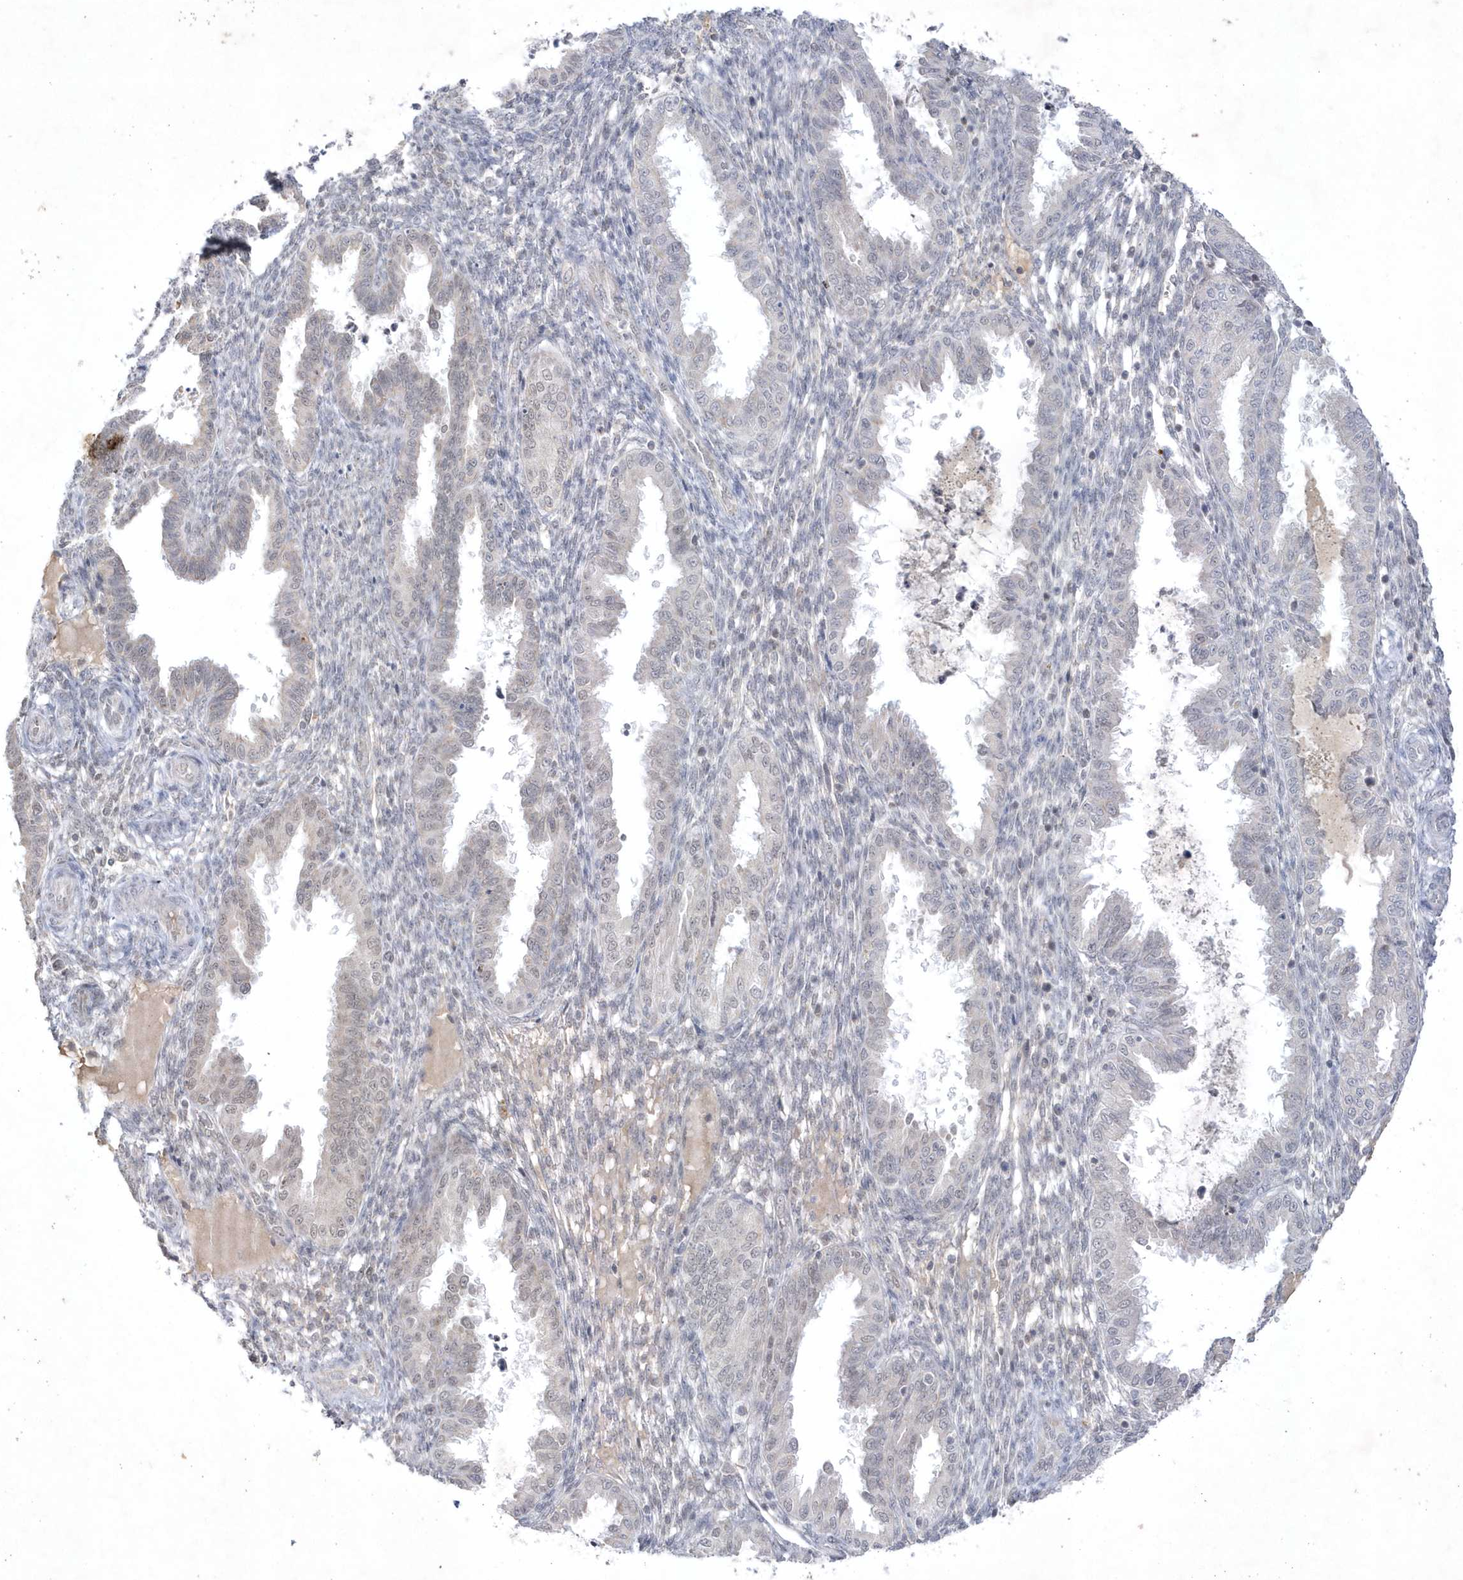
{"staining": {"intensity": "negative", "quantity": "none", "location": "none"}, "tissue": "endometrium", "cell_type": "Cells in endometrial stroma", "image_type": "normal", "snomed": [{"axis": "morphology", "description": "Normal tissue, NOS"}, {"axis": "topography", "description": "Endometrium"}], "caption": "Protein analysis of benign endometrium shows no significant positivity in cells in endometrial stroma.", "gene": "CPSF3", "patient": {"sex": "female", "age": 33}}